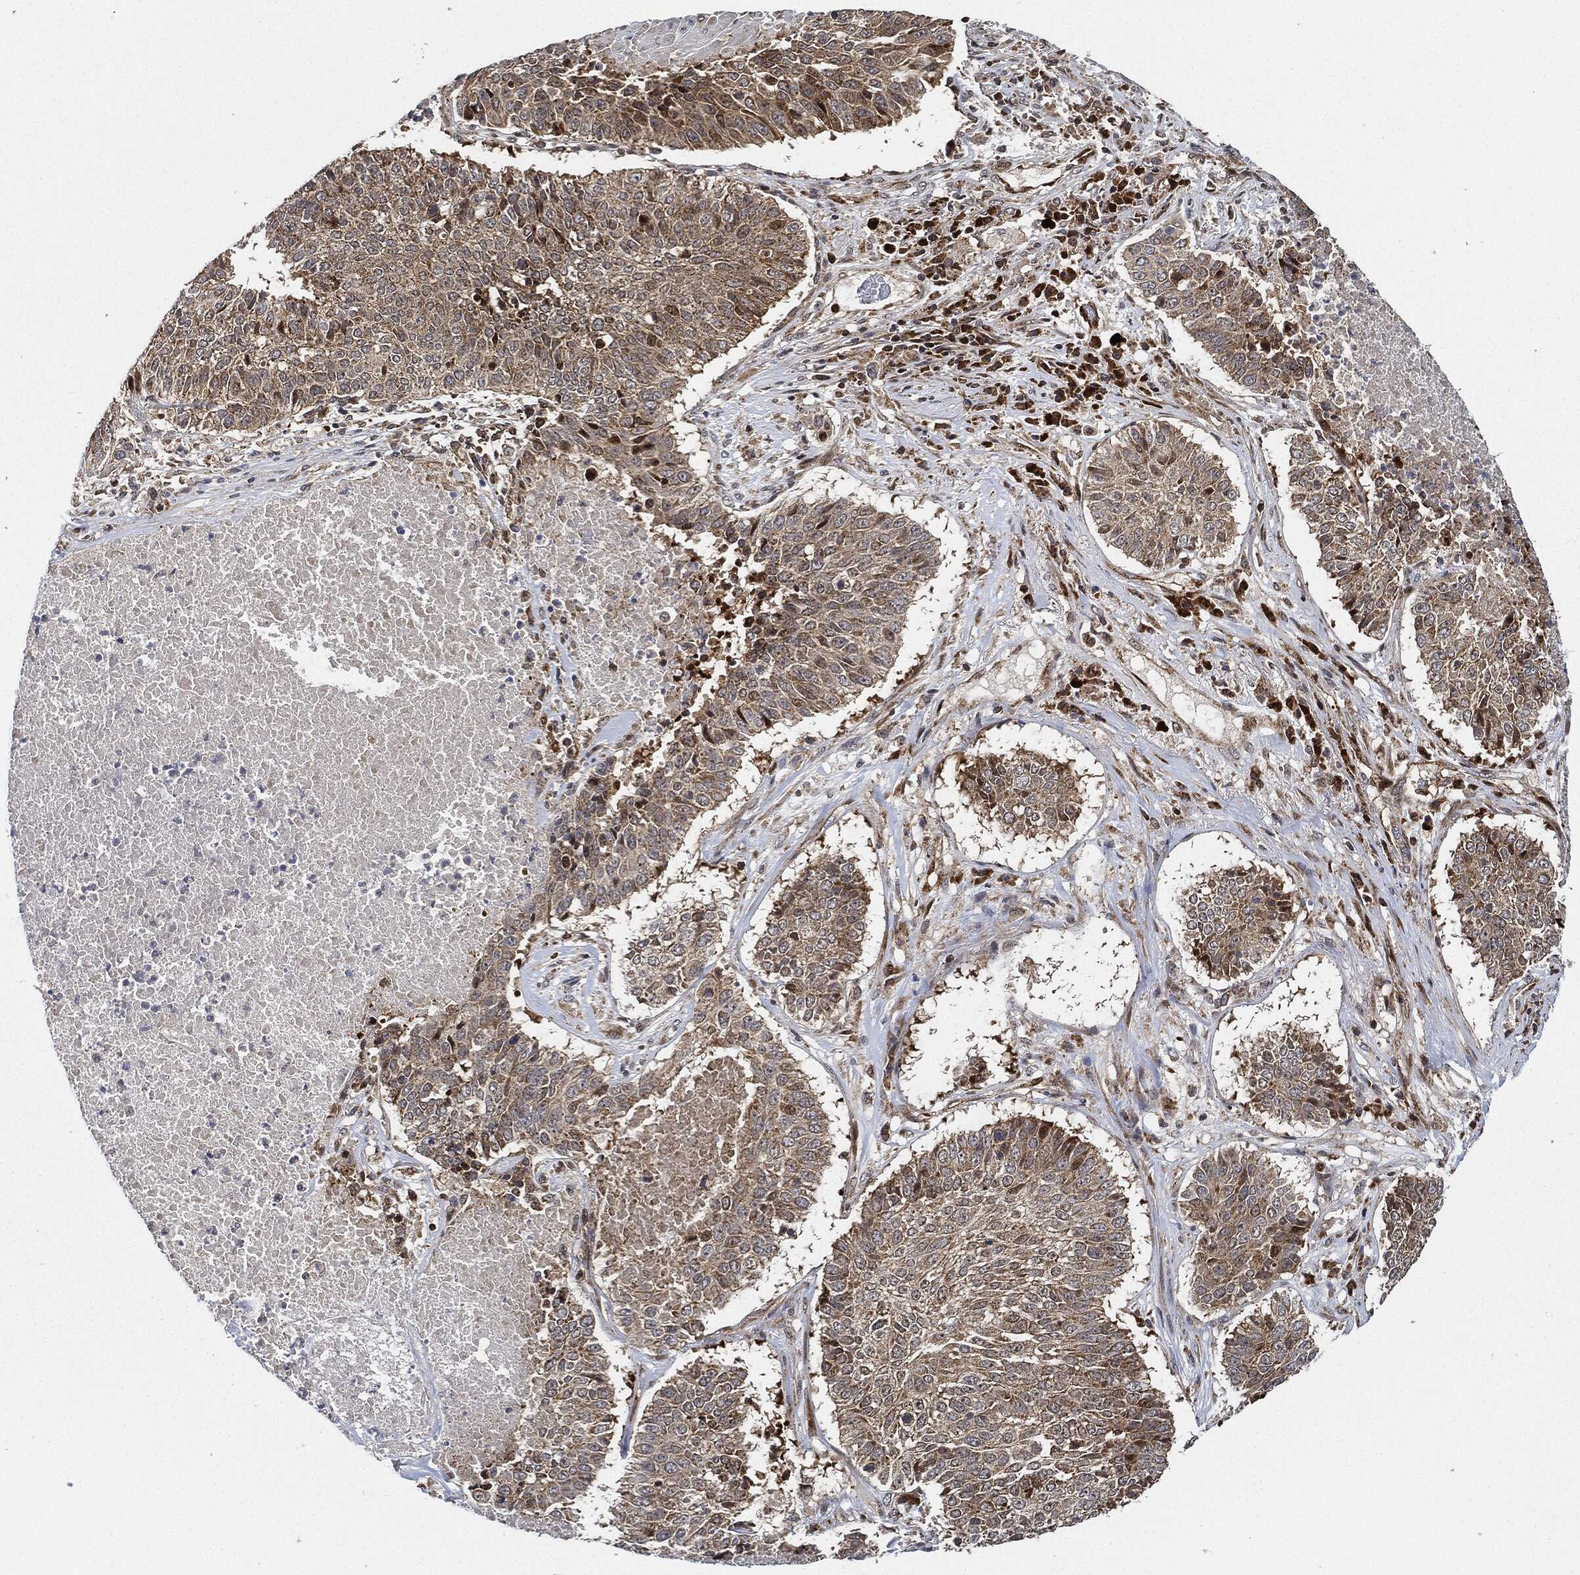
{"staining": {"intensity": "weak", "quantity": "25%-75%", "location": "cytoplasmic/membranous"}, "tissue": "lung cancer", "cell_type": "Tumor cells", "image_type": "cancer", "snomed": [{"axis": "morphology", "description": "Squamous cell carcinoma, NOS"}, {"axis": "topography", "description": "Lung"}], "caption": "High-power microscopy captured an IHC histopathology image of lung cancer, revealing weak cytoplasmic/membranous positivity in approximately 25%-75% of tumor cells. Nuclei are stained in blue.", "gene": "RNASEL", "patient": {"sex": "male", "age": 64}}